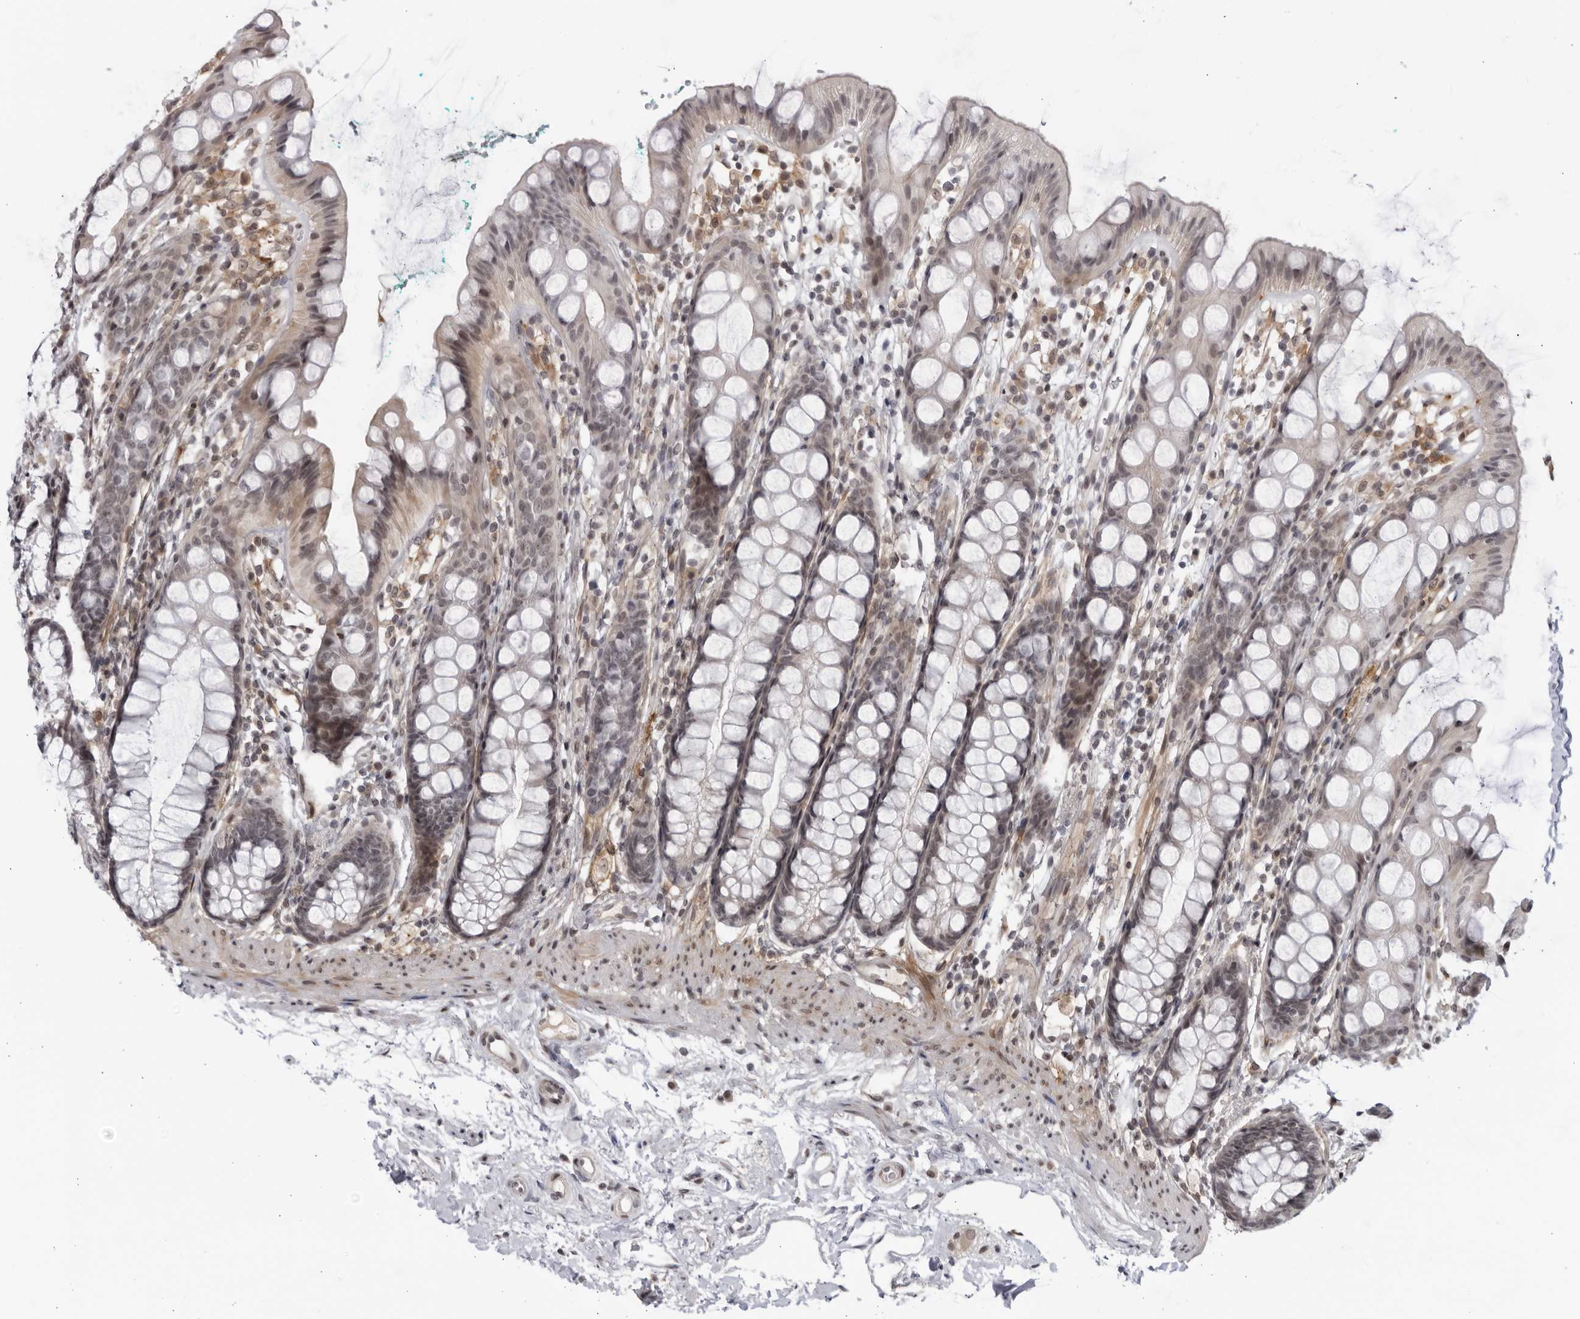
{"staining": {"intensity": "negative", "quantity": "none", "location": "none"}, "tissue": "rectum", "cell_type": "Glandular cells", "image_type": "normal", "snomed": [{"axis": "morphology", "description": "Normal tissue, NOS"}, {"axis": "topography", "description": "Rectum"}], "caption": "Glandular cells show no significant staining in benign rectum. (Immunohistochemistry, brightfield microscopy, high magnification).", "gene": "DTL", "patient": {"sex": "female", "age": 65}}